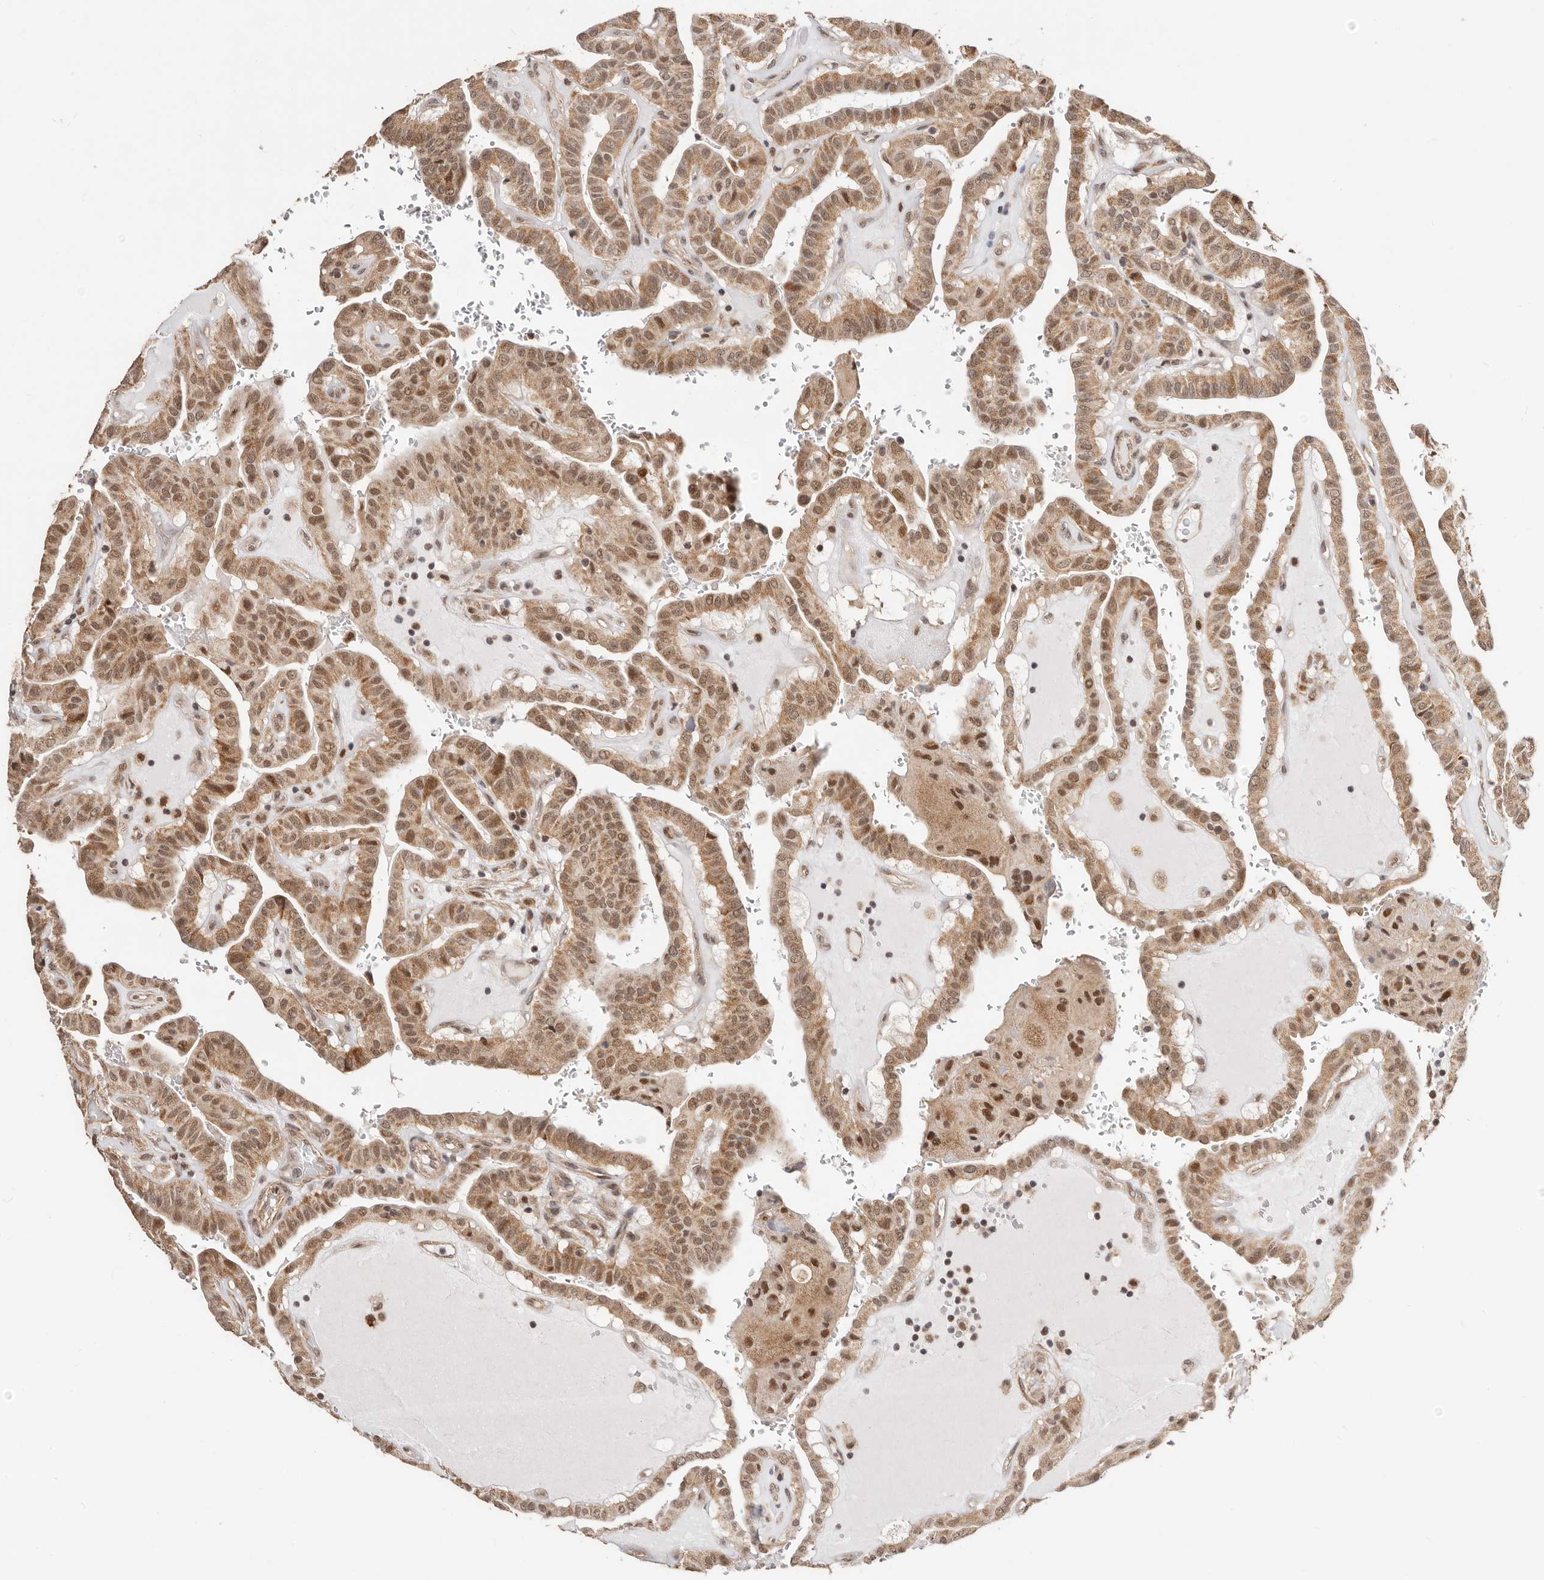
{"staining": {"intensity": "moderate", "quantity": ">75%", "location": "cytoplasmic/membranous,nuclear"}, "tissue": "thyroid cancer", "cell_type": "Tumor cells", "image_type": "cancer", "snomed": [{"axis": "morphology", "description": "Papillary adenocarcinoma, NOS"}, {"axis": "topography", "description": "Thyroid gland"}], "caption": "Immunohistochemistry (DAB (3,3'-diaminobenzidine)) staining of human thyroid papillary adenocarcinoma shows moderate cytoplasmic/membranous and nuclear protein expression in approximately >75% of tumor cells.", "gene": "CTNNBL1", "patient": {"sex": "male", "age": 77}}